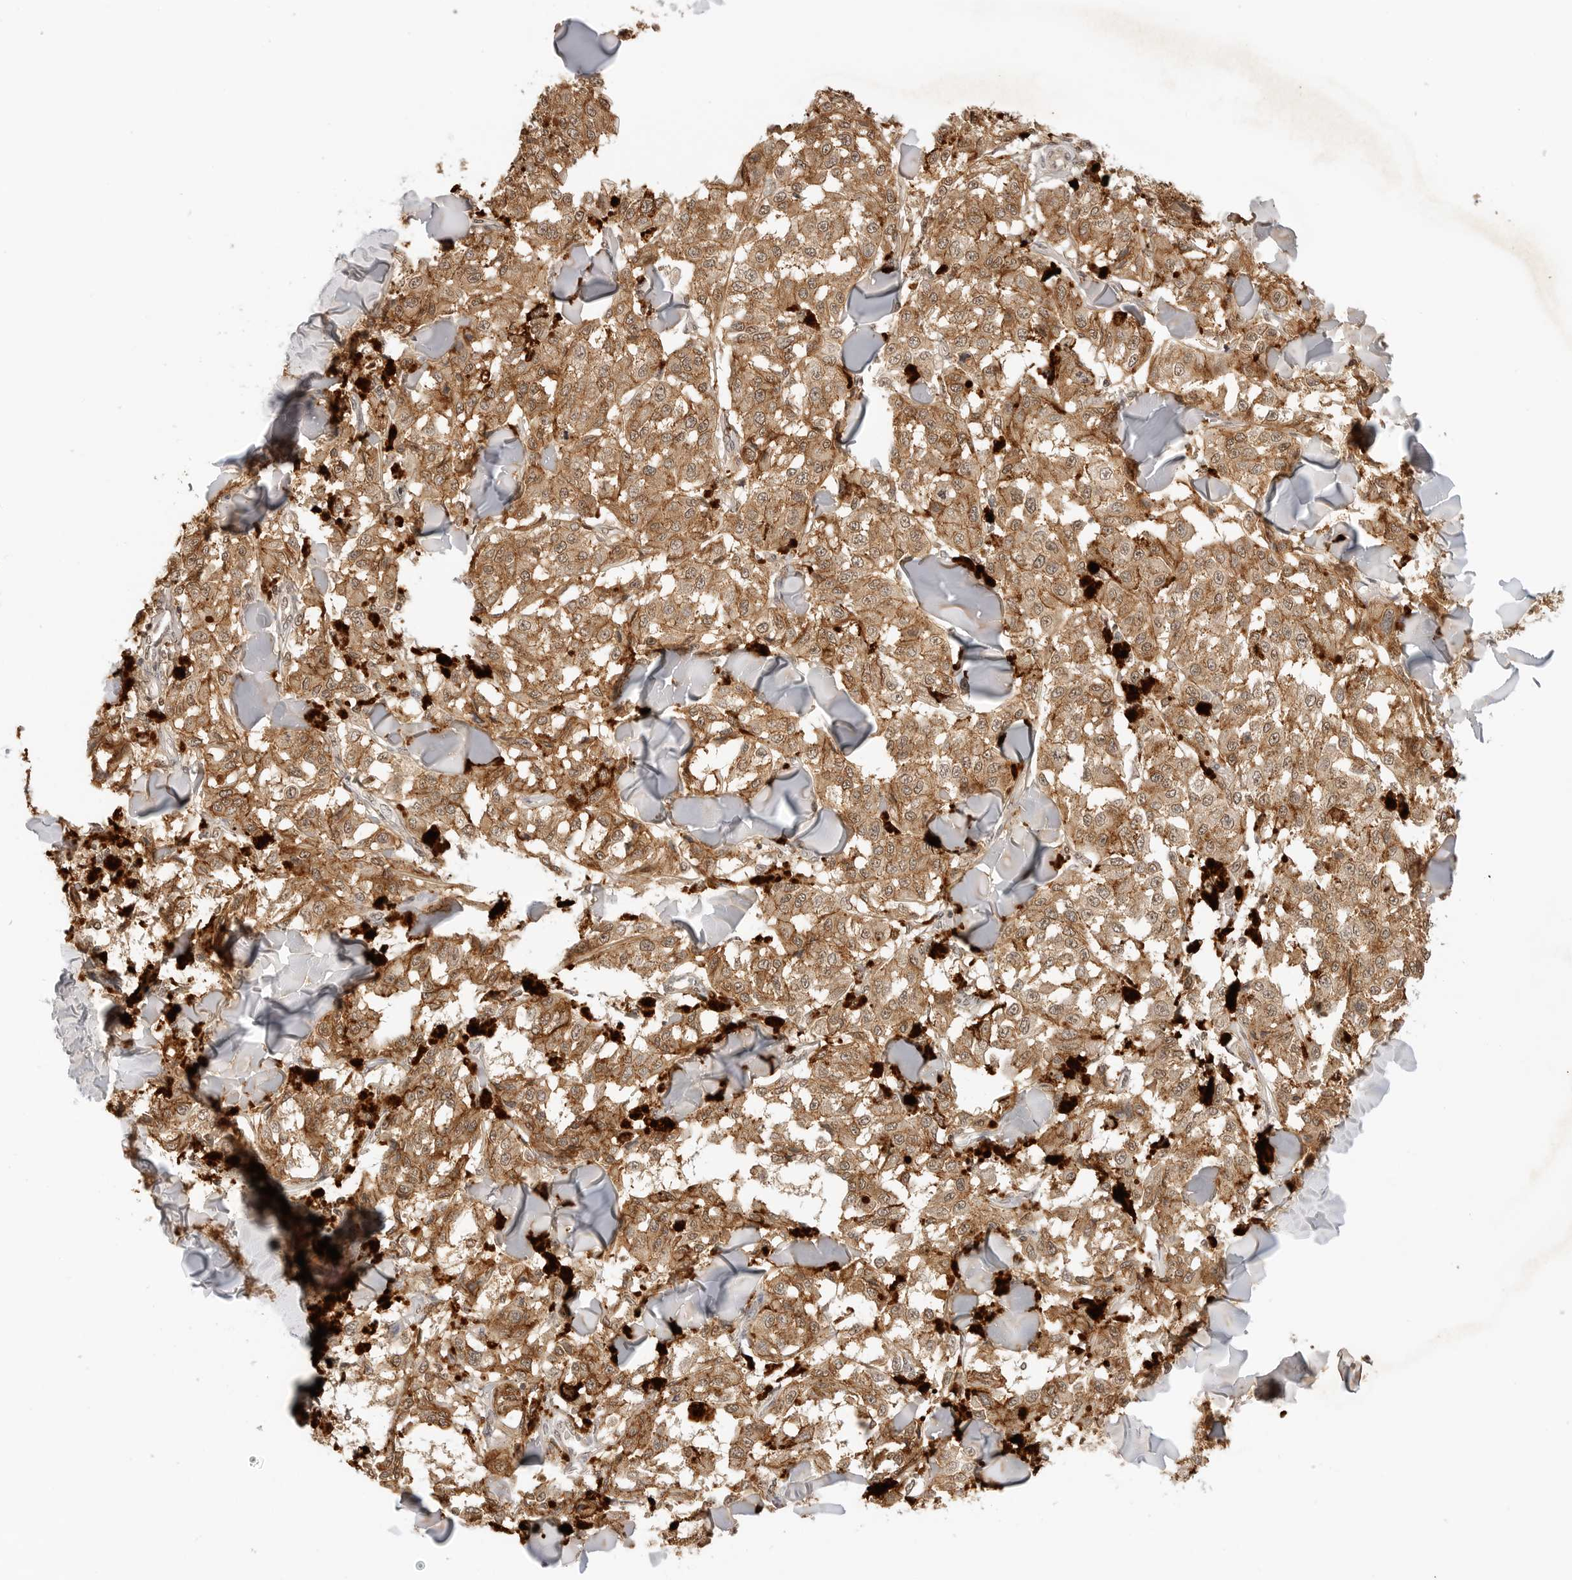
{"staining": {"intensity": "moderate", "quantity": ">75%", "location": "cytoplasmic/membranous"}, "tissue": "melanoma", "cell_type": "Tumor cells", "image_type": "cancer", "snomed": [{"axis": "morphology", "description": "Malignant melanoma, NOS"}, {"axis": "topography", "description": "Skin"}], "caption": "This micrograph exhibits malignant melanoma stained with immunohistochemistry (IHC) to label a protein in brown. The cytoplasmic/membranous of tumor cells show moderate positivity for the protein. Nuclei are counter-stained blue.", "gene": "EPHA1", "patient": {"sex": "female", "age": 64}}